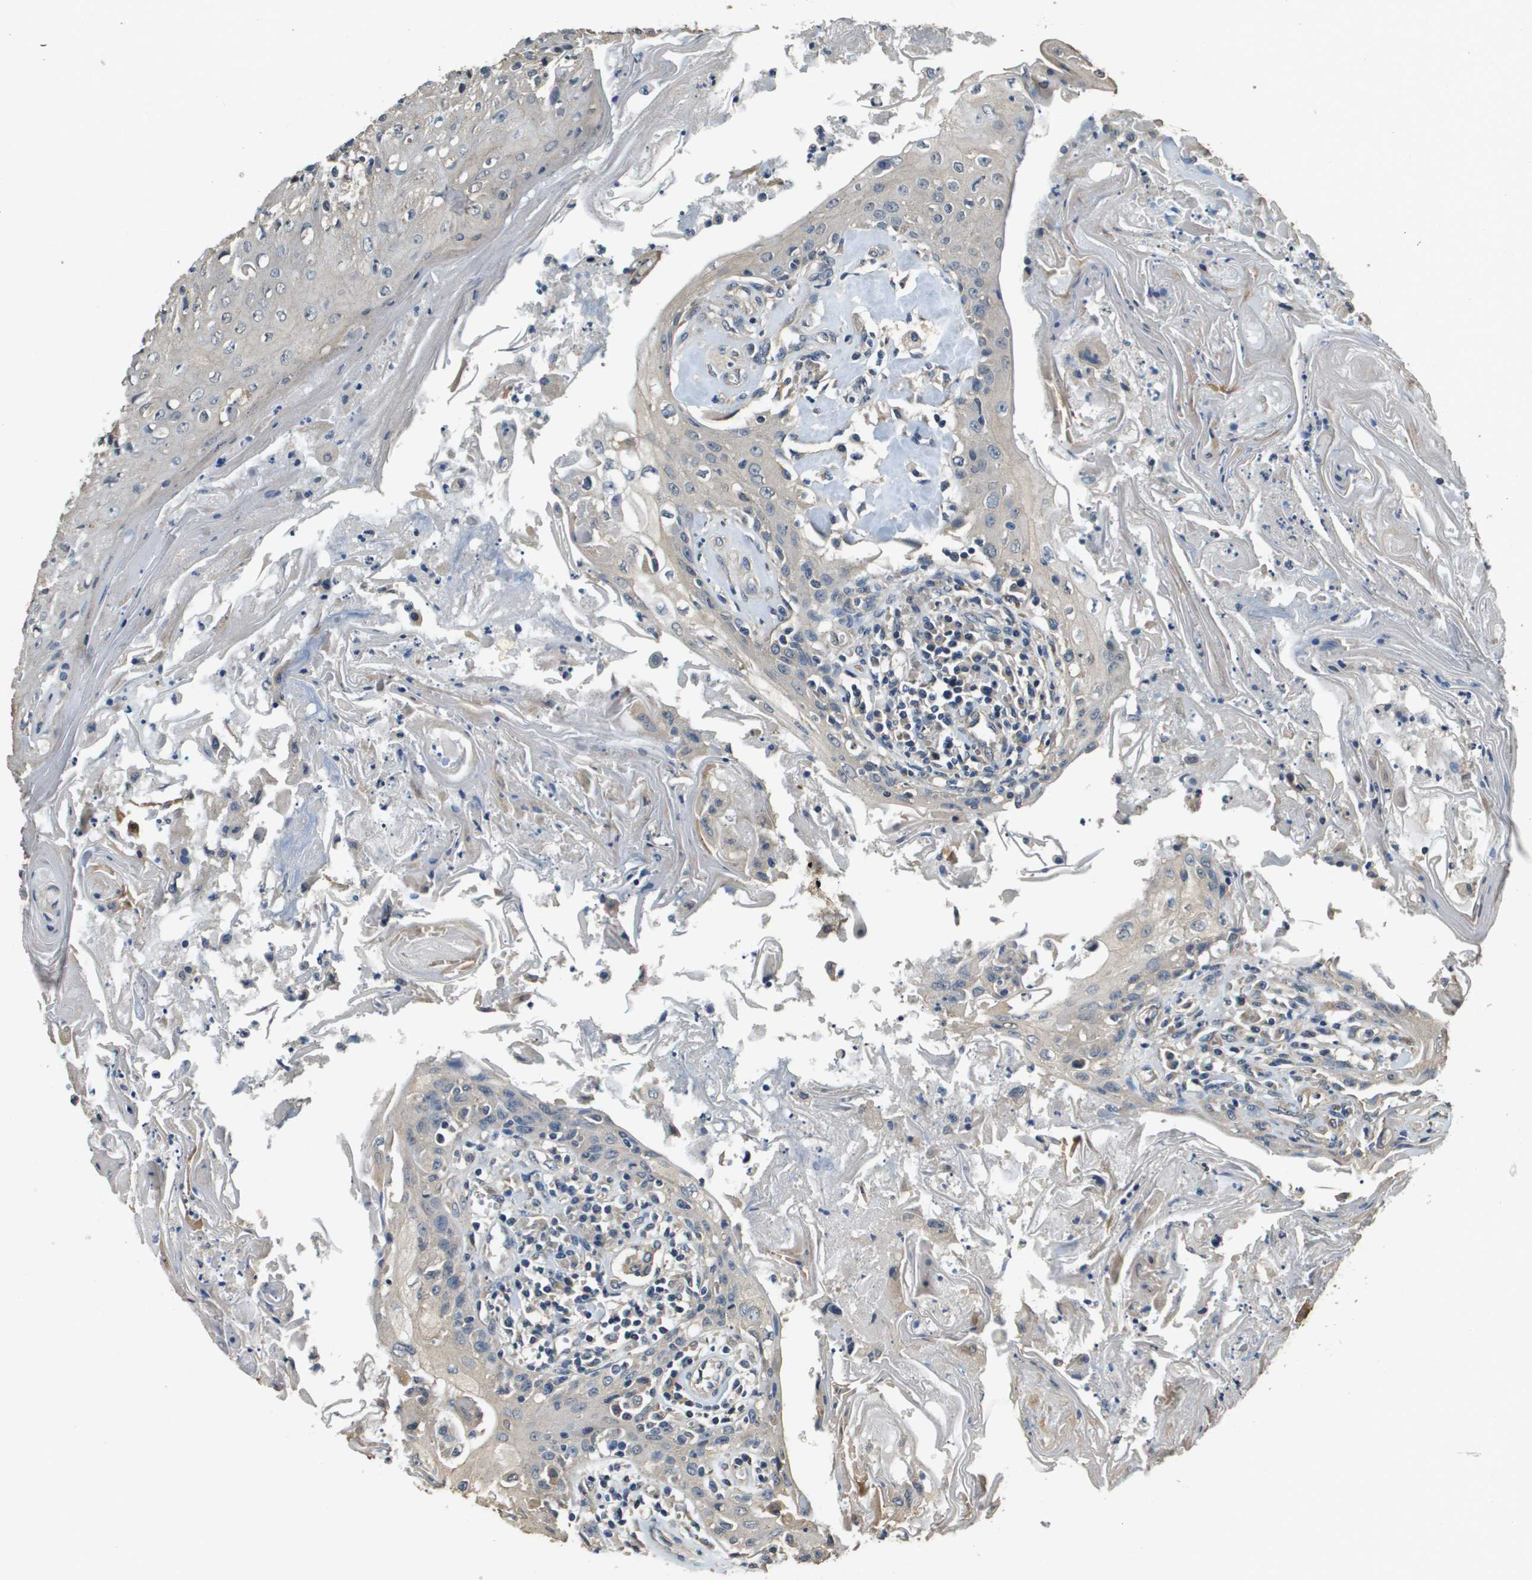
{"staining": {"intensity": "negative", "quantity": "none", "location": "none"}, "tissue": "head and neck cancer", "cell_type": "Tumor cells", "image_type": "cancer", "snomed": [{"axis": "morphology", "description": "Squamous cell carcinoma, NOS"}, {"axis": "topography", "description": "Oral tissue"}, {"axis": "topography", "description": "Head-Neck"}], "caption": "Immunohistochemistry of squamous cell carcinoma (head and neck) reveals no expression in tumor cells.", "gene": "RAB6B", "patient": {"sex": "female", "age": 76}}